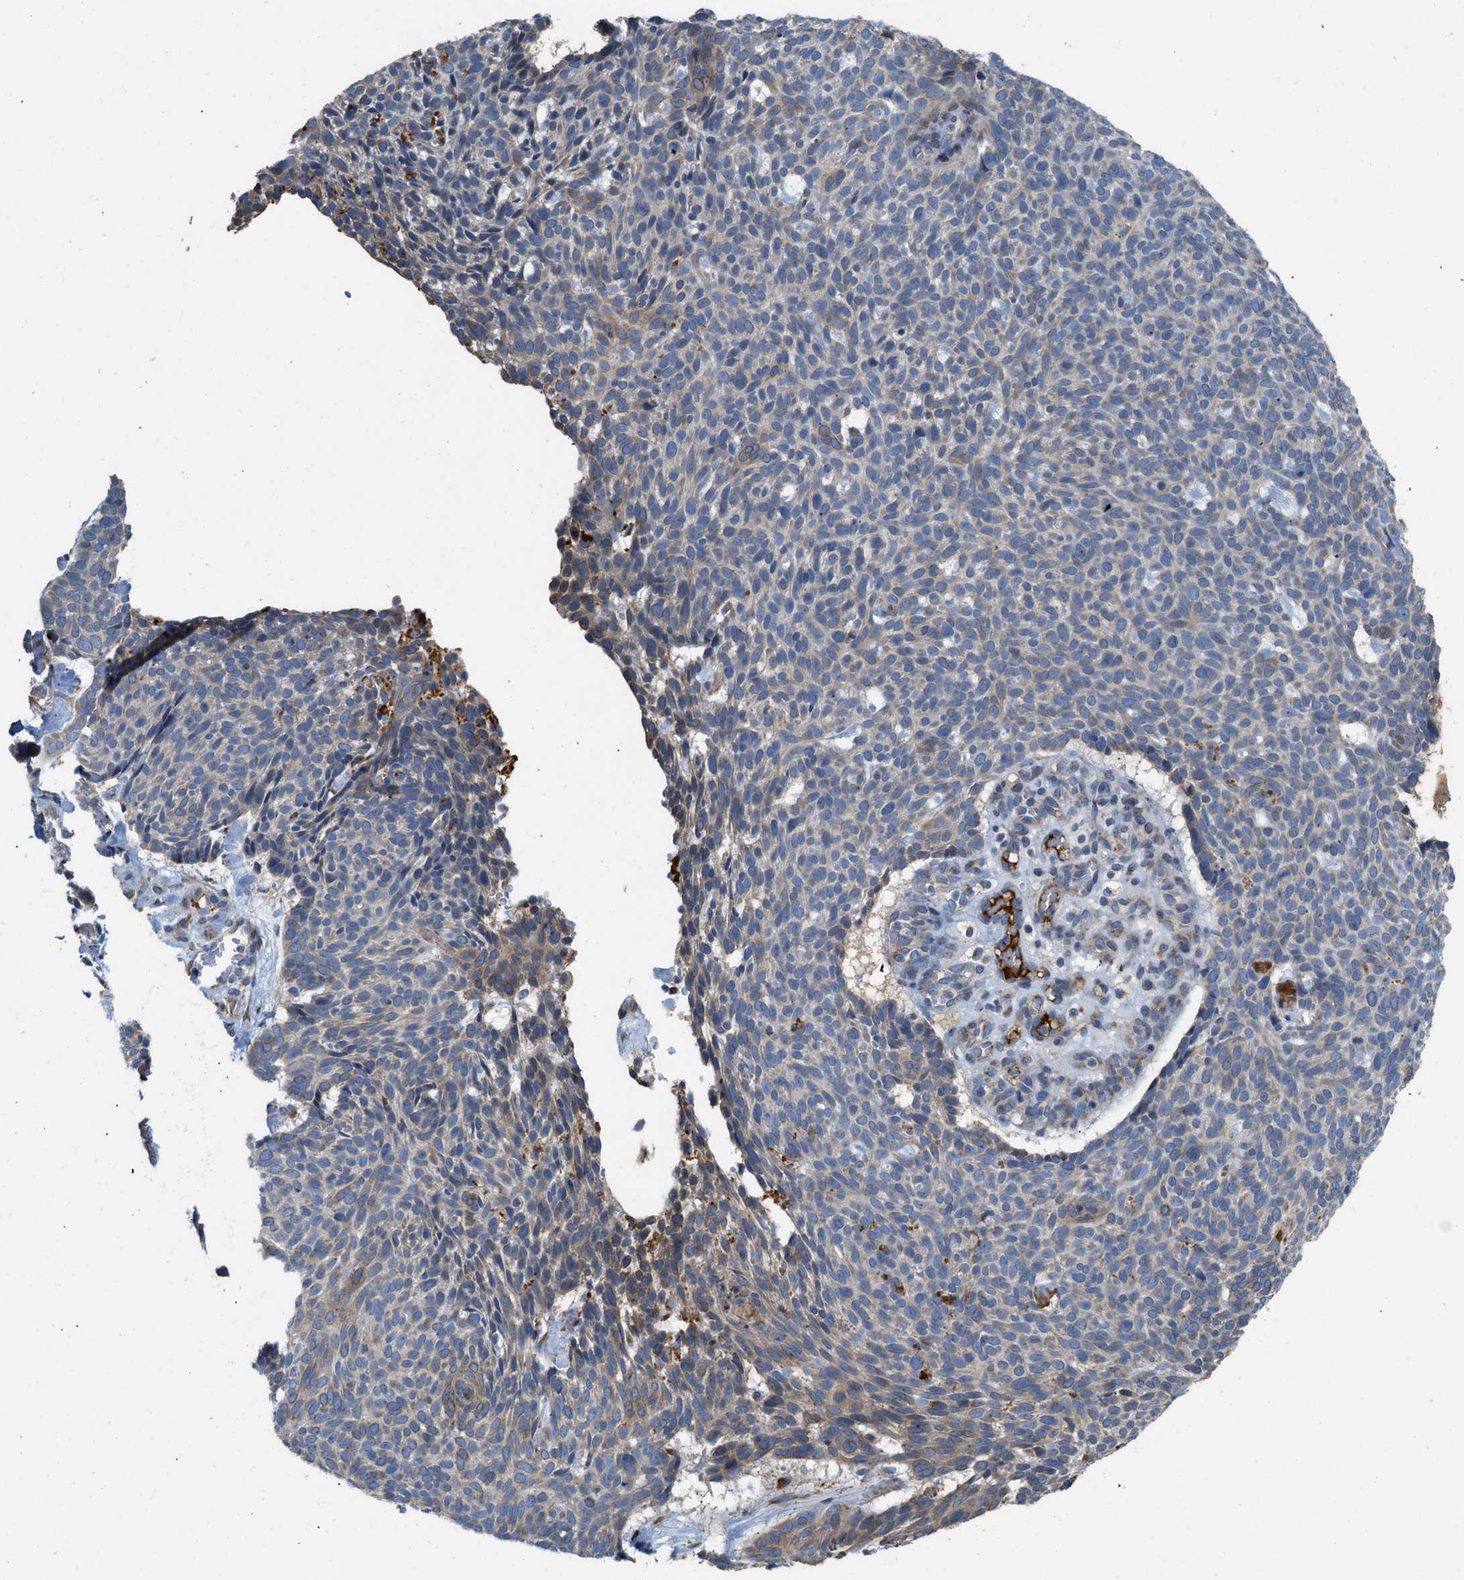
{"staining": {"intensity": "weak", "quantity": "<25%", "location": "cytoplasmic/membranous"}, "tissue": "skin cancer", "cell_type": "Tumor cells", "image_type": "cancer", "snomed": [{"axis": "morphology", "description": "Basal cell carcinoma"}, {"axis": "topography", "description": "Skin"}], "caption": "This is an immunohistochemistry image of skin cancer (basal cell carcinoma). There is no positivity in tumor cells.", "gene": "GGCX", "patient": {"sex": "male", "age": 61}}